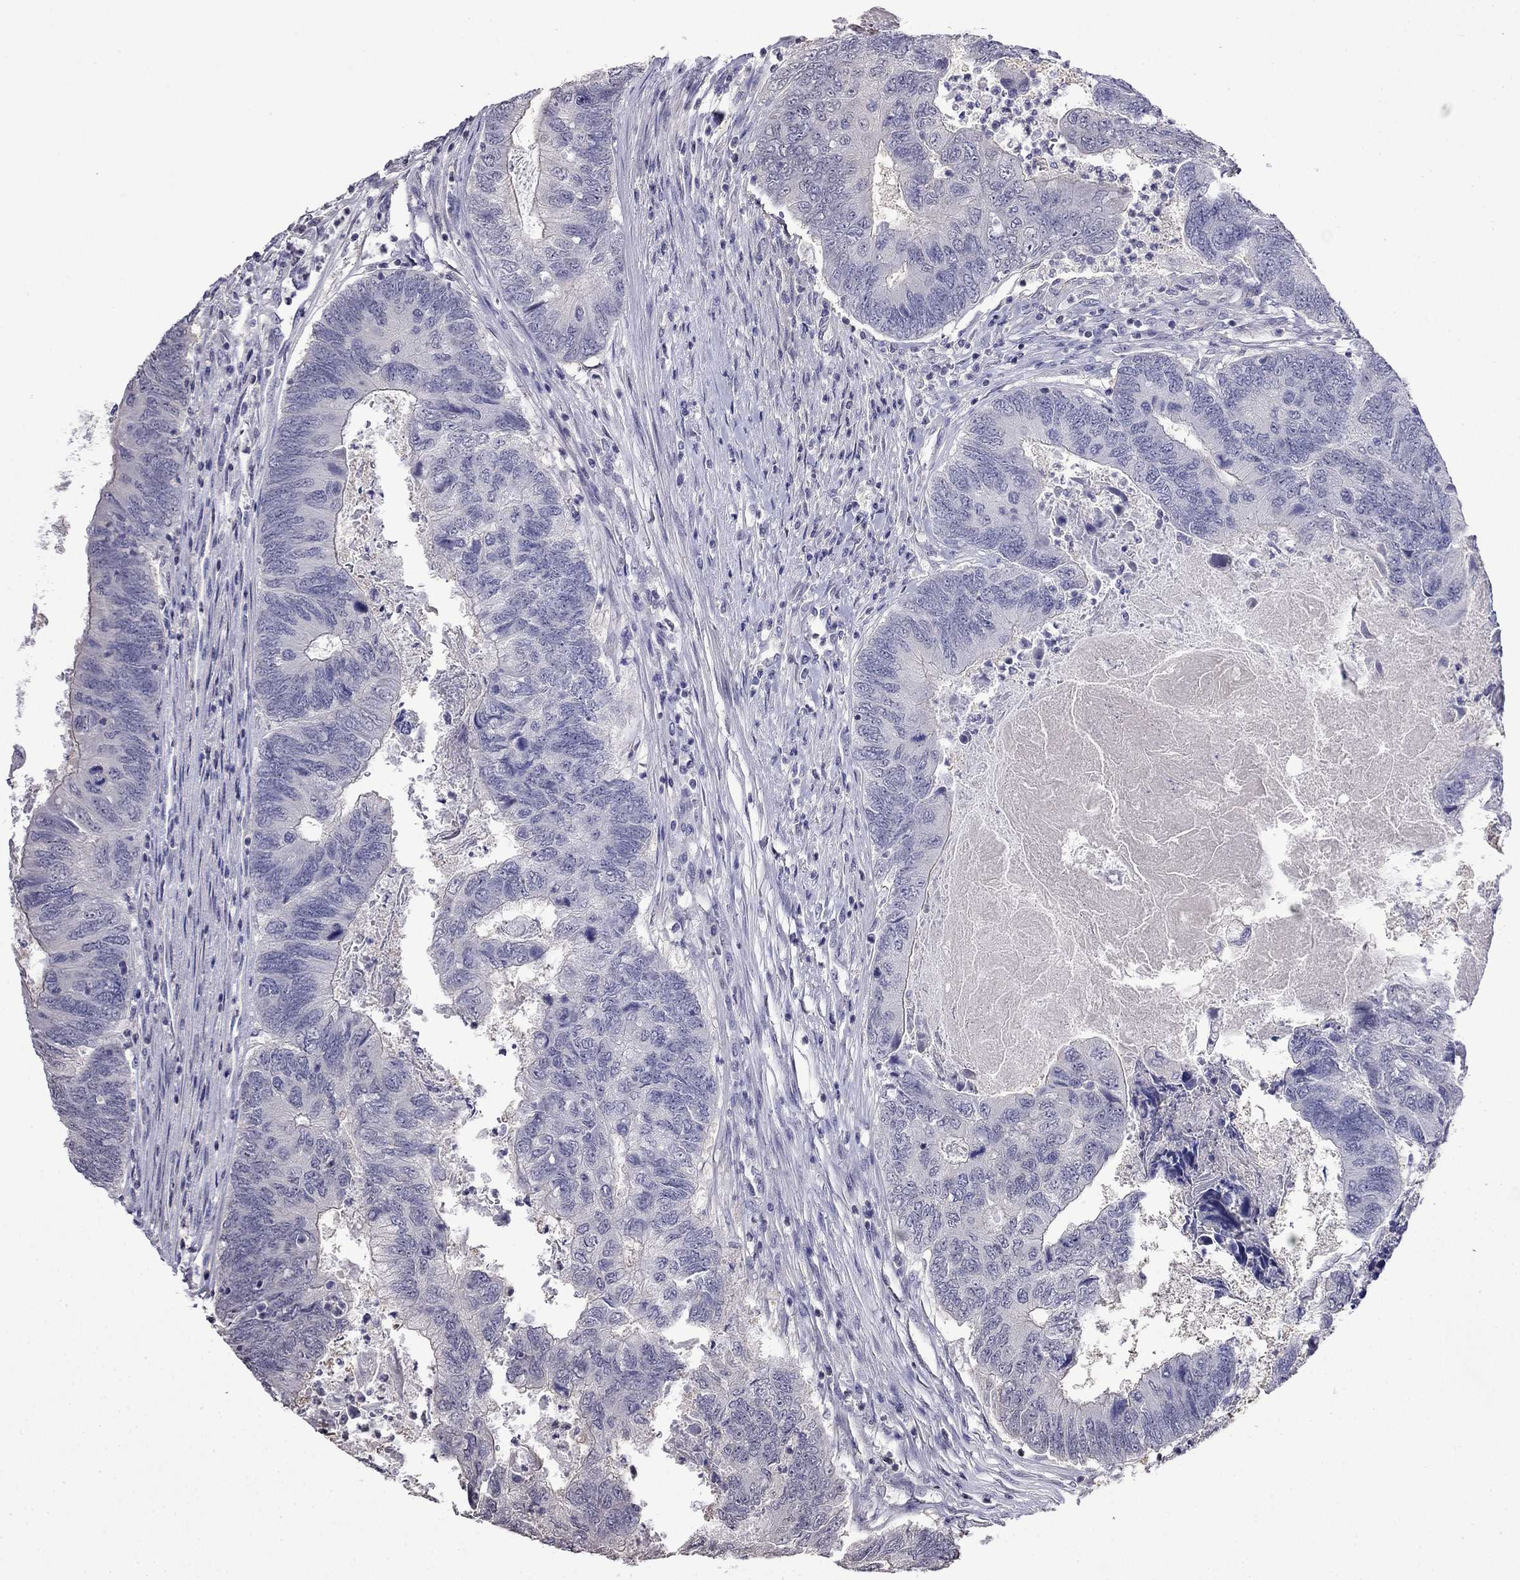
{"staining": {"intensity": "negative", "quantity": "none", "location": "none"}, "tissue": "colorectal cancer", "cell_type": "Tumor cells", "image_type": "cancer", "snomed": [{"axis": "morphology", "description": "Adenocarcinoma, NOS"}, {"axis": "topography", "description": "Colon"}], "caption": "DAB (3,3'-diaminobenzidine) immunohistochemical staining of colorectal cancer demonstrates no significant positivity in tumor cells.", "gene": "GUCA1B", "patient": {"sex": "female", "age": 67}}